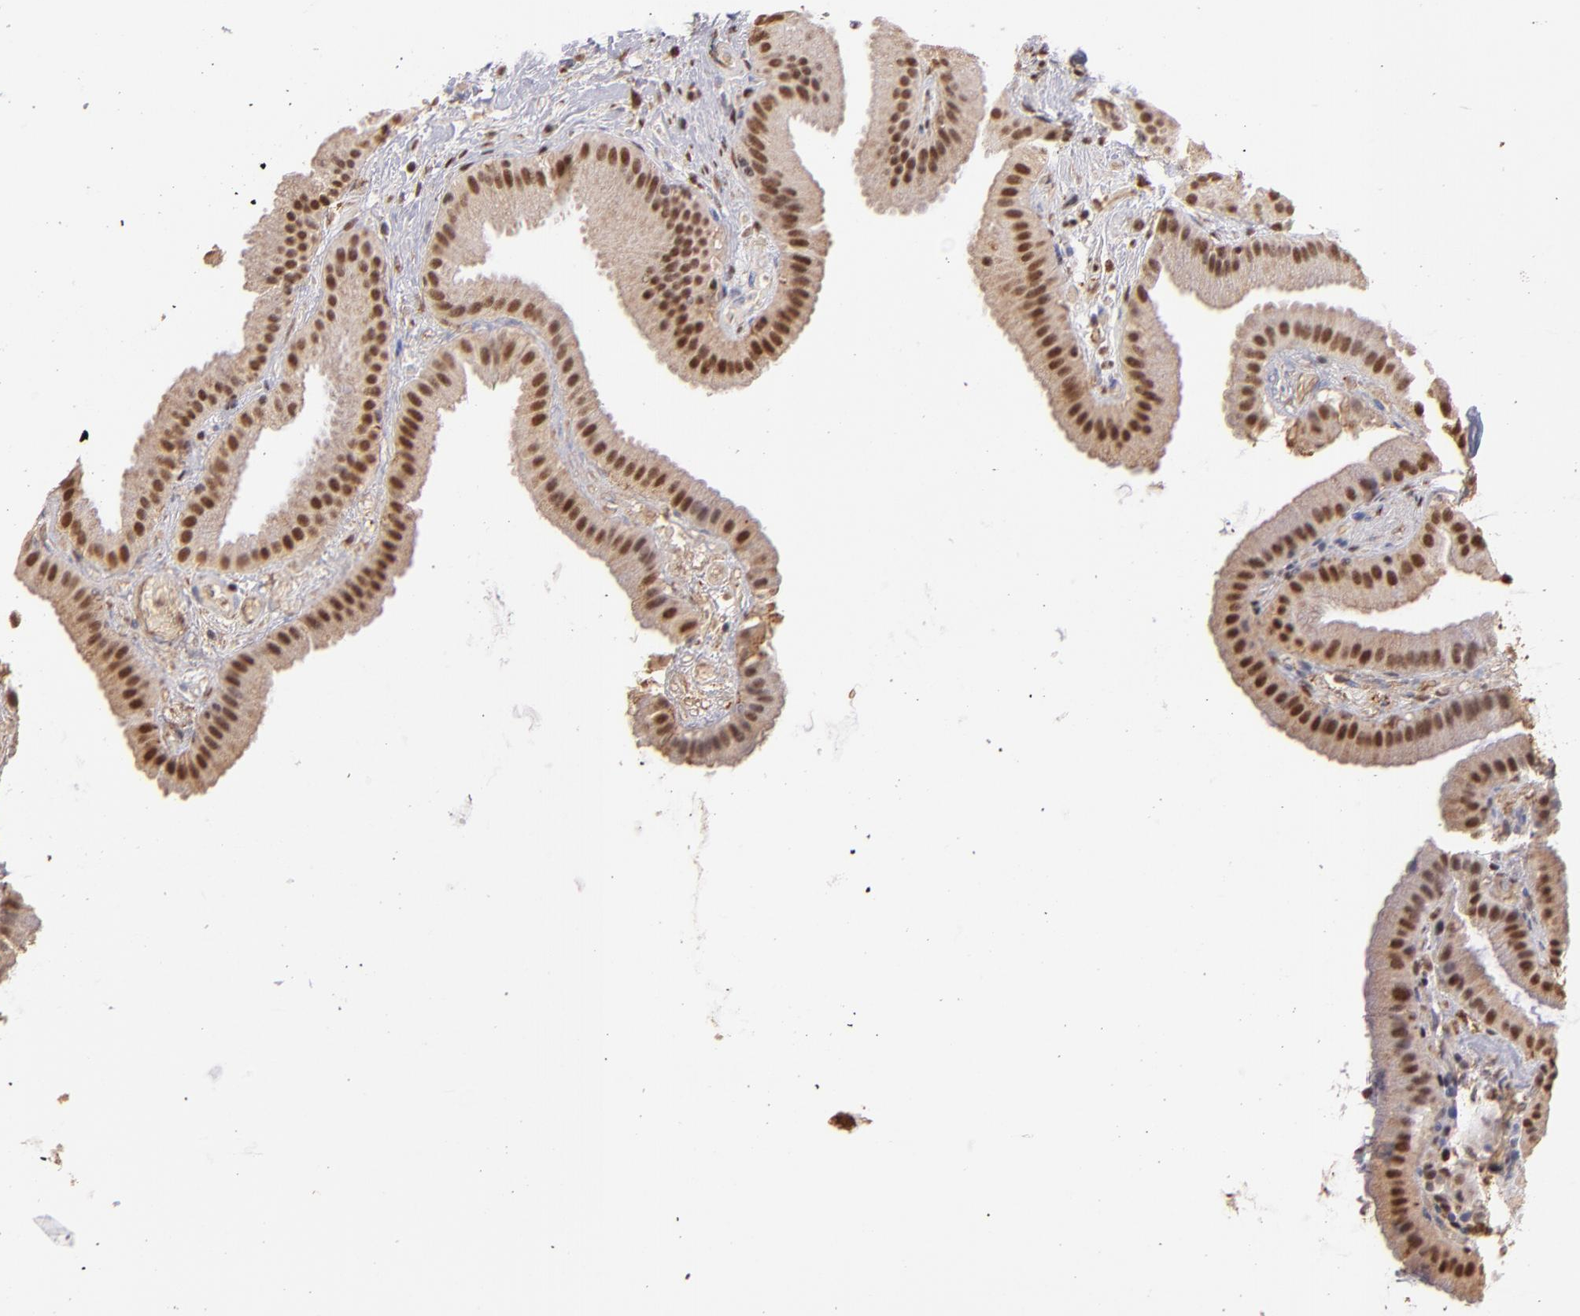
{"staining": {"intensity": "moderate", "quantity": ">75%", "location": "nuclear"}, "tissue": "gallbladder", "cell_type": "Glandular cells", "image_type": "normal", "snomed": [{"axis": "morphology", "description": "Normal tissue, NOS"}, {"axis": "topography", "description": "Gallbladder"}], "caption": "The histopathology image displays a brown stain indicating the presence of a protein in the nuclear of glandular cells in gallbladder. The staining is performed using DAB brown chromogen to label protein expression. The nuclei are counter-stained blue using hematoxylin.", "gene": "SP1", "patient": {"sex": "female", "age": 63}}